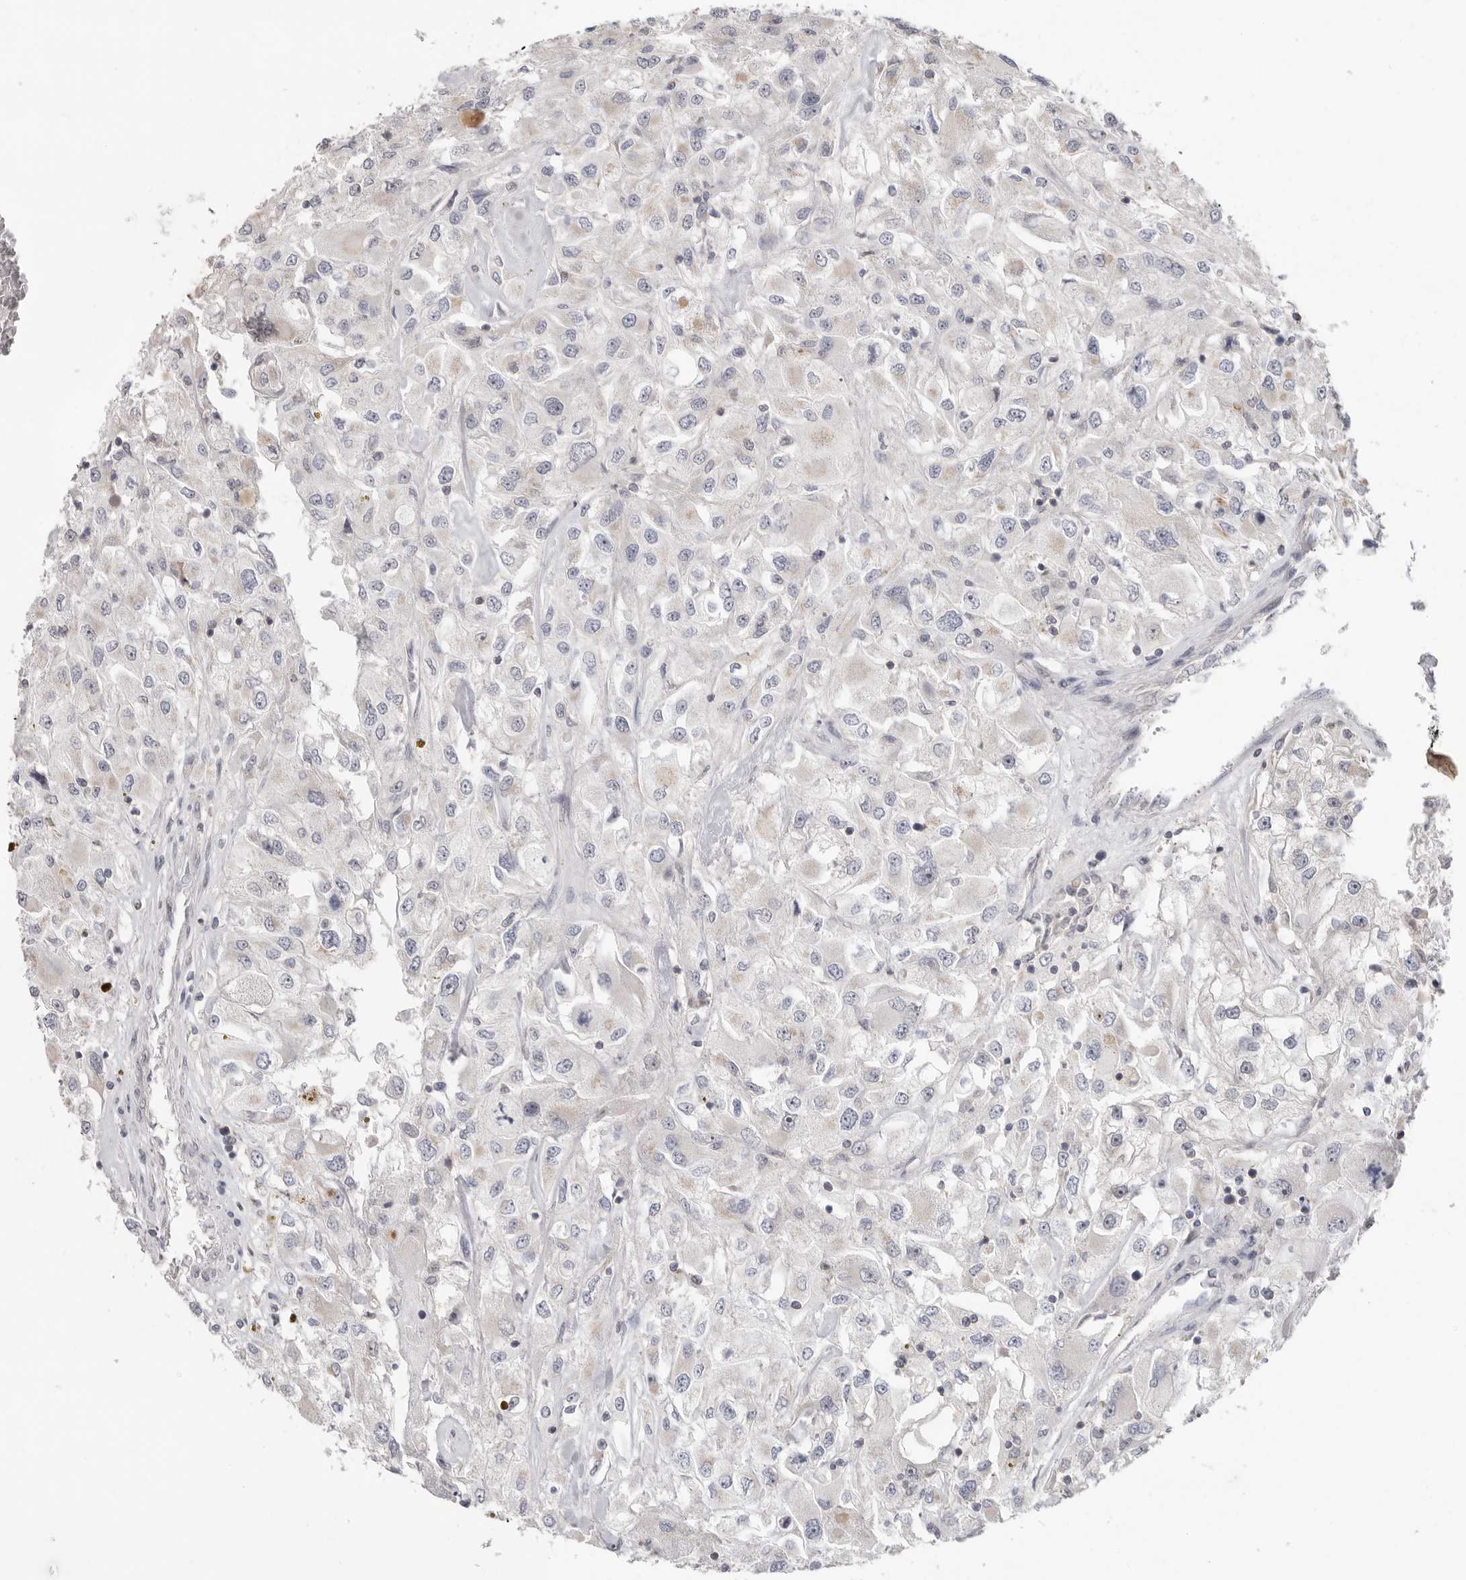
{"staining": {"intensity": "negative", "quantity": "none", "location": "none"}, "tissue": "renal cancer", "cell_type": "Tumor cells", "image_type": "cancer", "snomed": [{"axis": "morphology", "description": "Adenocarcinoma, NOS"}, {"axis": "topography", "description": "Kidney"}], "caption": "A micrograph of renal adenocarcinoma stained for a protein exhibits no brown staining in tumor cells.", "gene": "KLK5", "patient": {"sex": "female", "age": 52}}